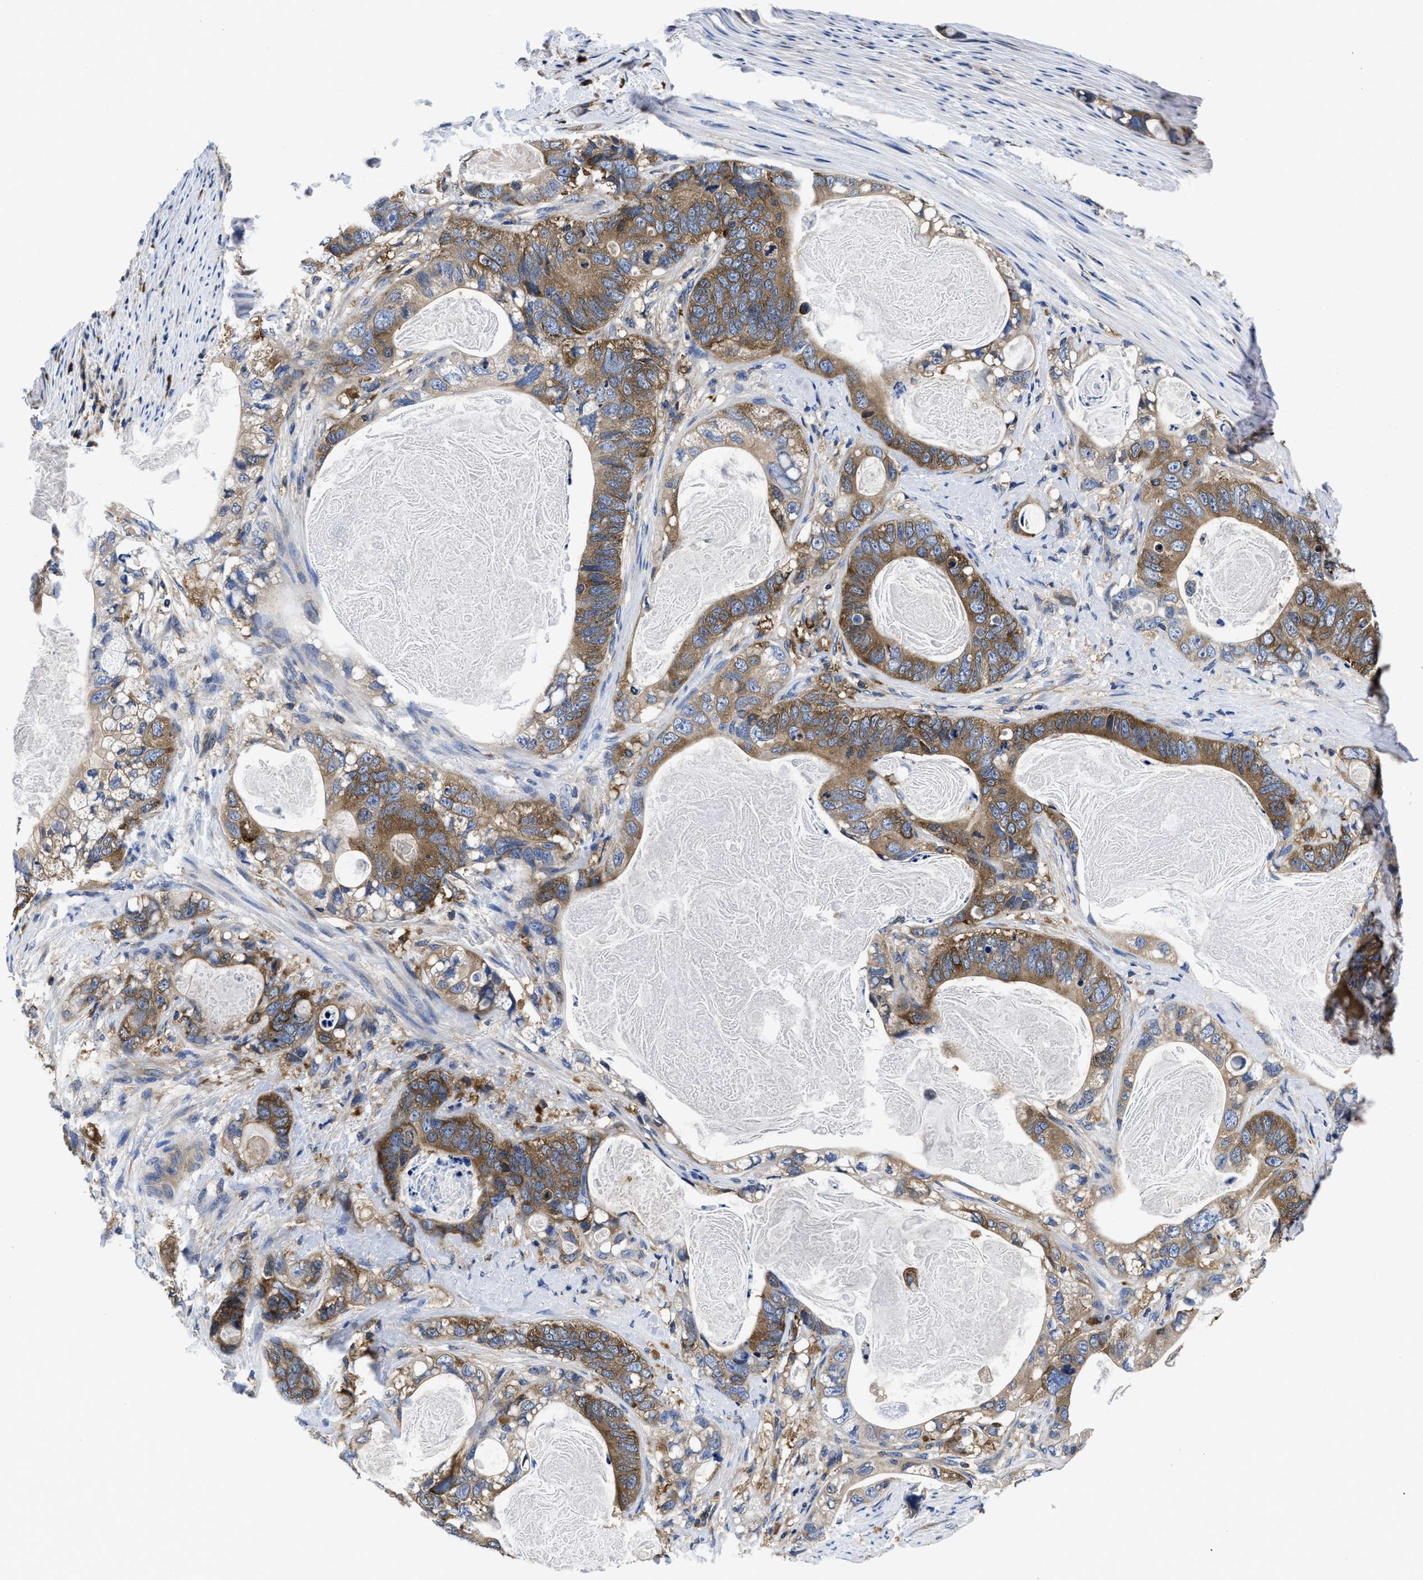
{"staining": {"intensity": "moderate", "quantity": ">75%", "location": "cytoplasmic/membranous"}, "tissue": "stomach cancer", "cell_type": "Tumor cells", "image_type": "cancer", "snomed": [{"axis": "morphology", "description": "Normal tissue, NOS"}, {"axis": "morphology", "description": "Adenocarcinoma, NOS"}, {"axis": "topography", "description": "Stomach"}], "caption": "Tumor cells show medium levels of moderate cytoplasmic/membranous positivity in about >75% of cells in stomach cancer (adenocarcinoma).", "gene": "YARS1", "patient": {"sex": "female", "age": 89}}